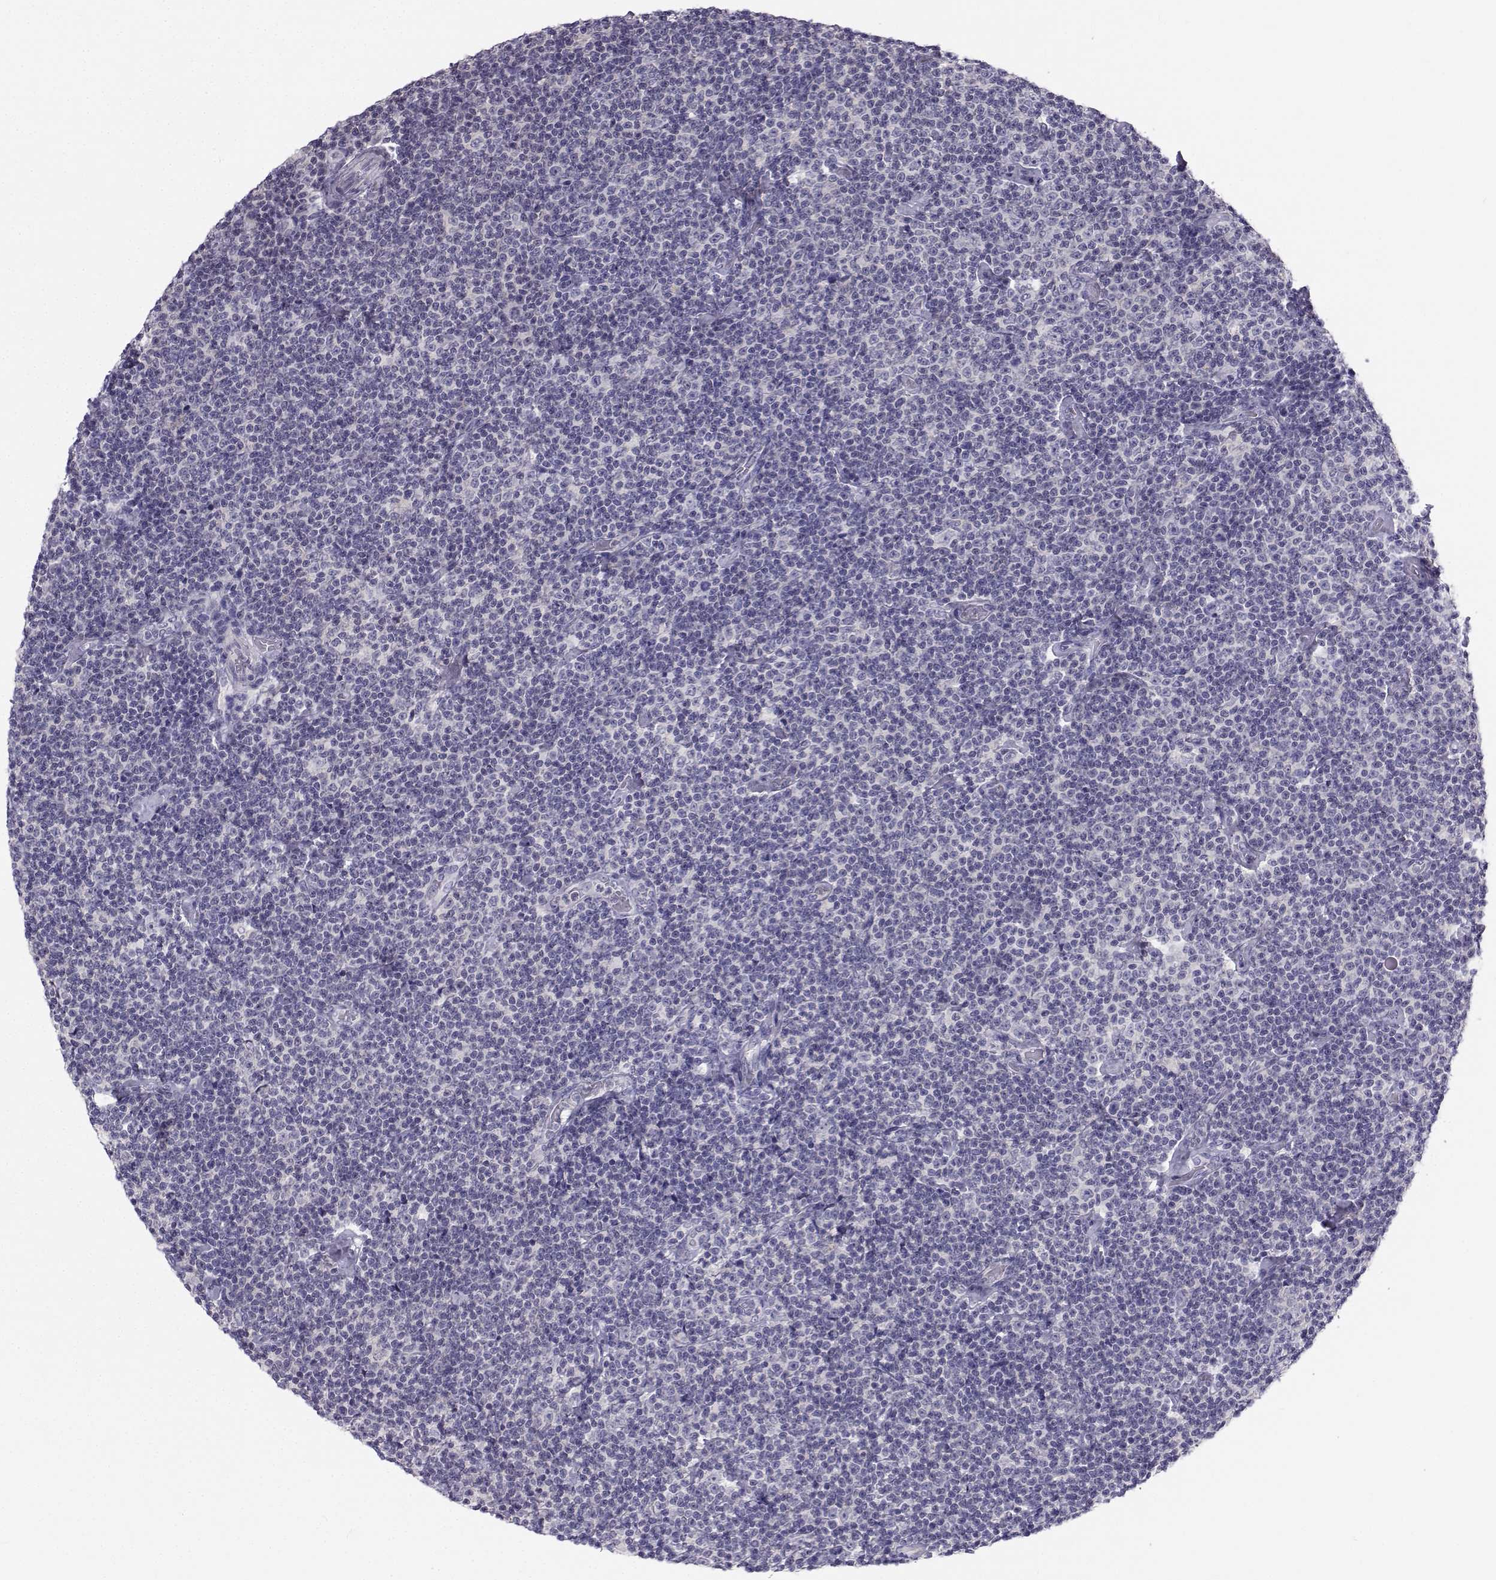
{"staining": {"intensity": "negative", "quantity": "none", "location": "none"}, "tissue": "lymphoma", "cell_type": "Tumor cells", "image_type": "cancer", "snomed": [{"axis": "morphology", "description": "Malignant lymphoma, non-Hodgkin's type, Low grade"}, {"axis": "topography", "description": "Lymph node"}], "caption": "High power microscopy photomicrograph of an immunohistochemistry micrograph of malignant lymphoma, non-Hodgkin's type (low-grade), revealing no significant positivity in tumor cells. The staining is performed using DAB (3,3'-diaminobenzidine) brown chromogen with nuclei counter-stained in using hematoxylin.", "gene": "MROH7", "patient": {"sex": "male", "age": 81}}